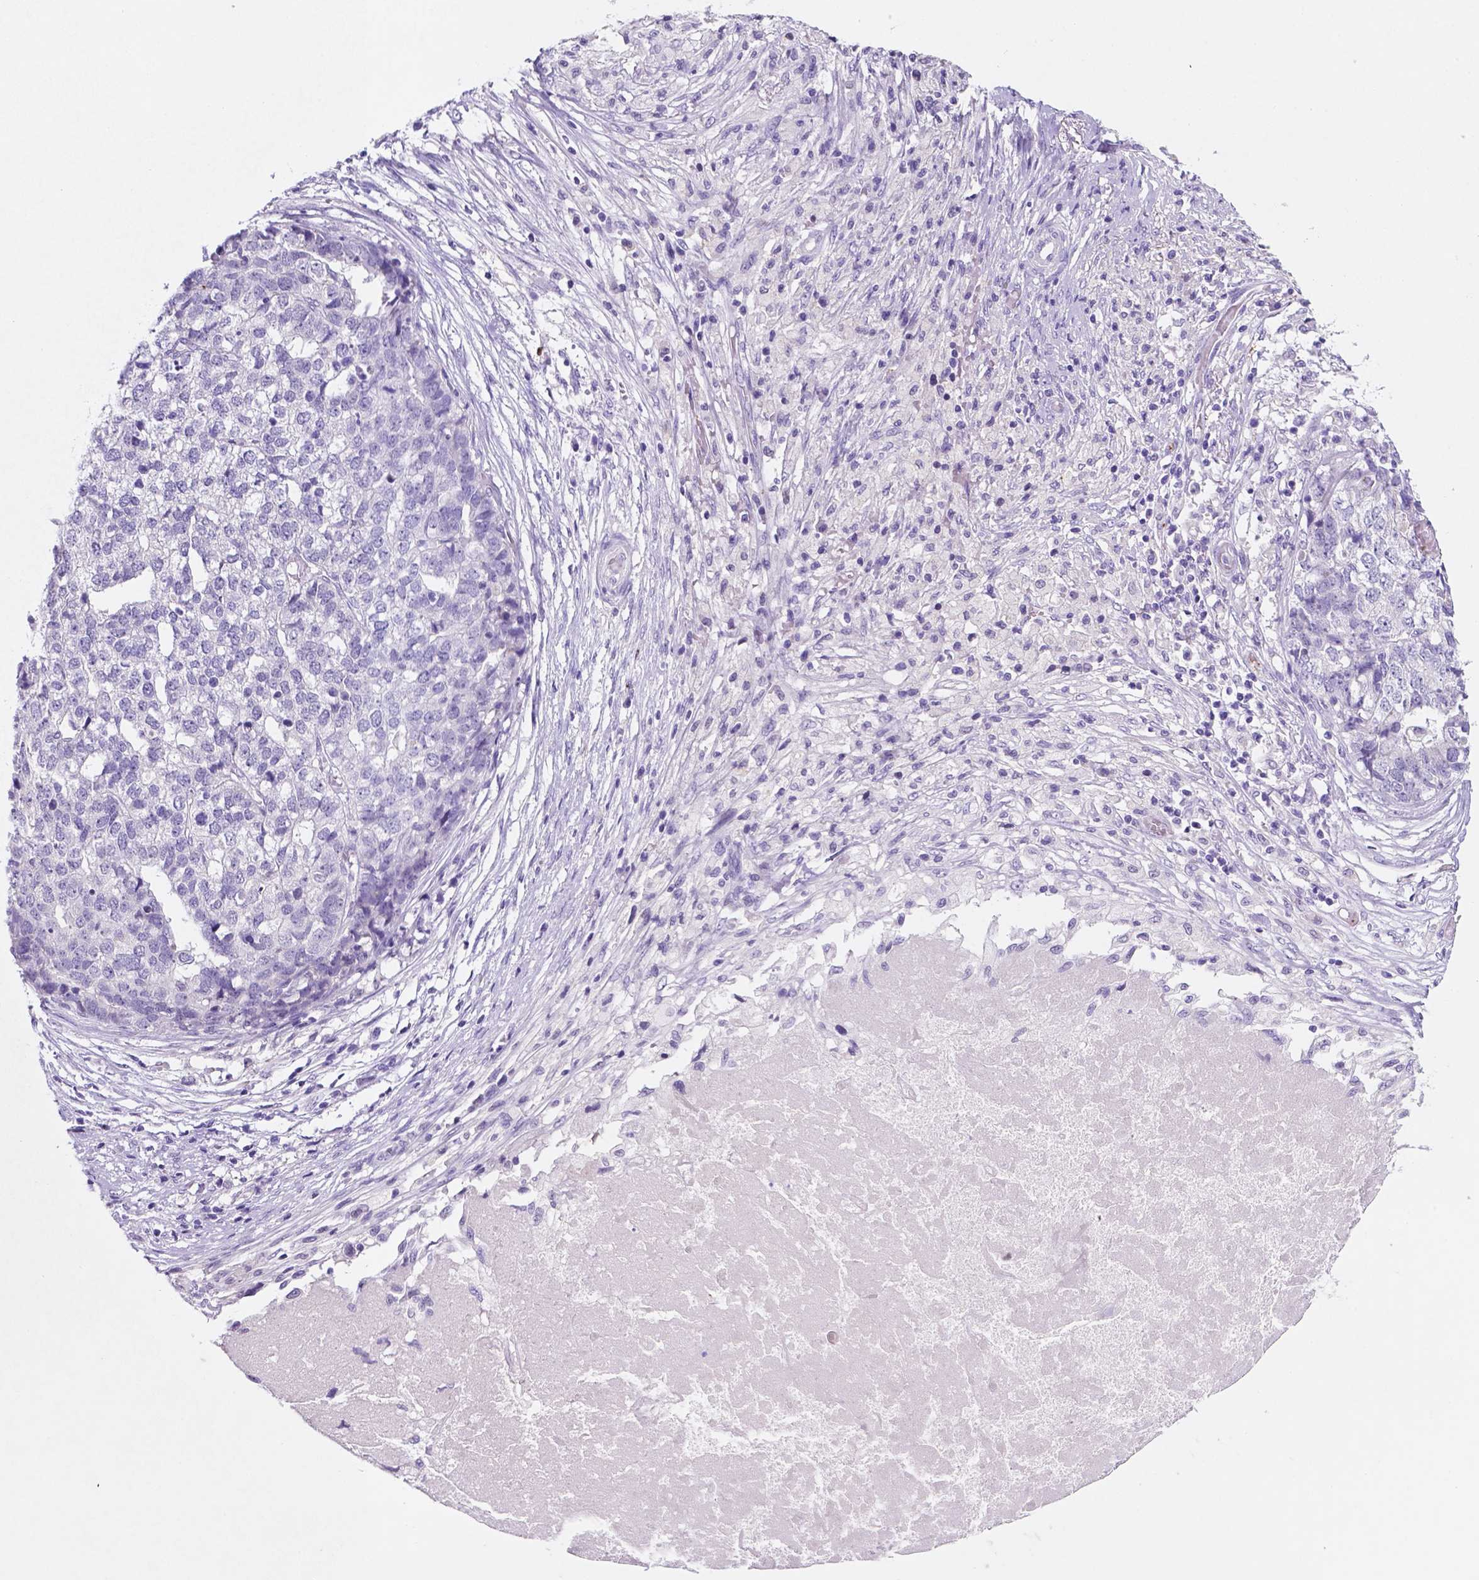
{"staining": {"intensity": "negative", "quantity": "none", "location": "none"}, "tissue": "stomach cancer", "cell_type": "Tumor cells", "image_type": "cancer", "snomed": [{"axis": "morphology", "description": "Adenocarcinoma, NOS"}, {"axis": "topography", "description": "Stomach"}], "caption": "Stomach cancer was stained to show a protein in brown. There is no significant positivity in tumor cells.", "gene": "EBLN2", "patient": {"sex": "male", "age": 69}}